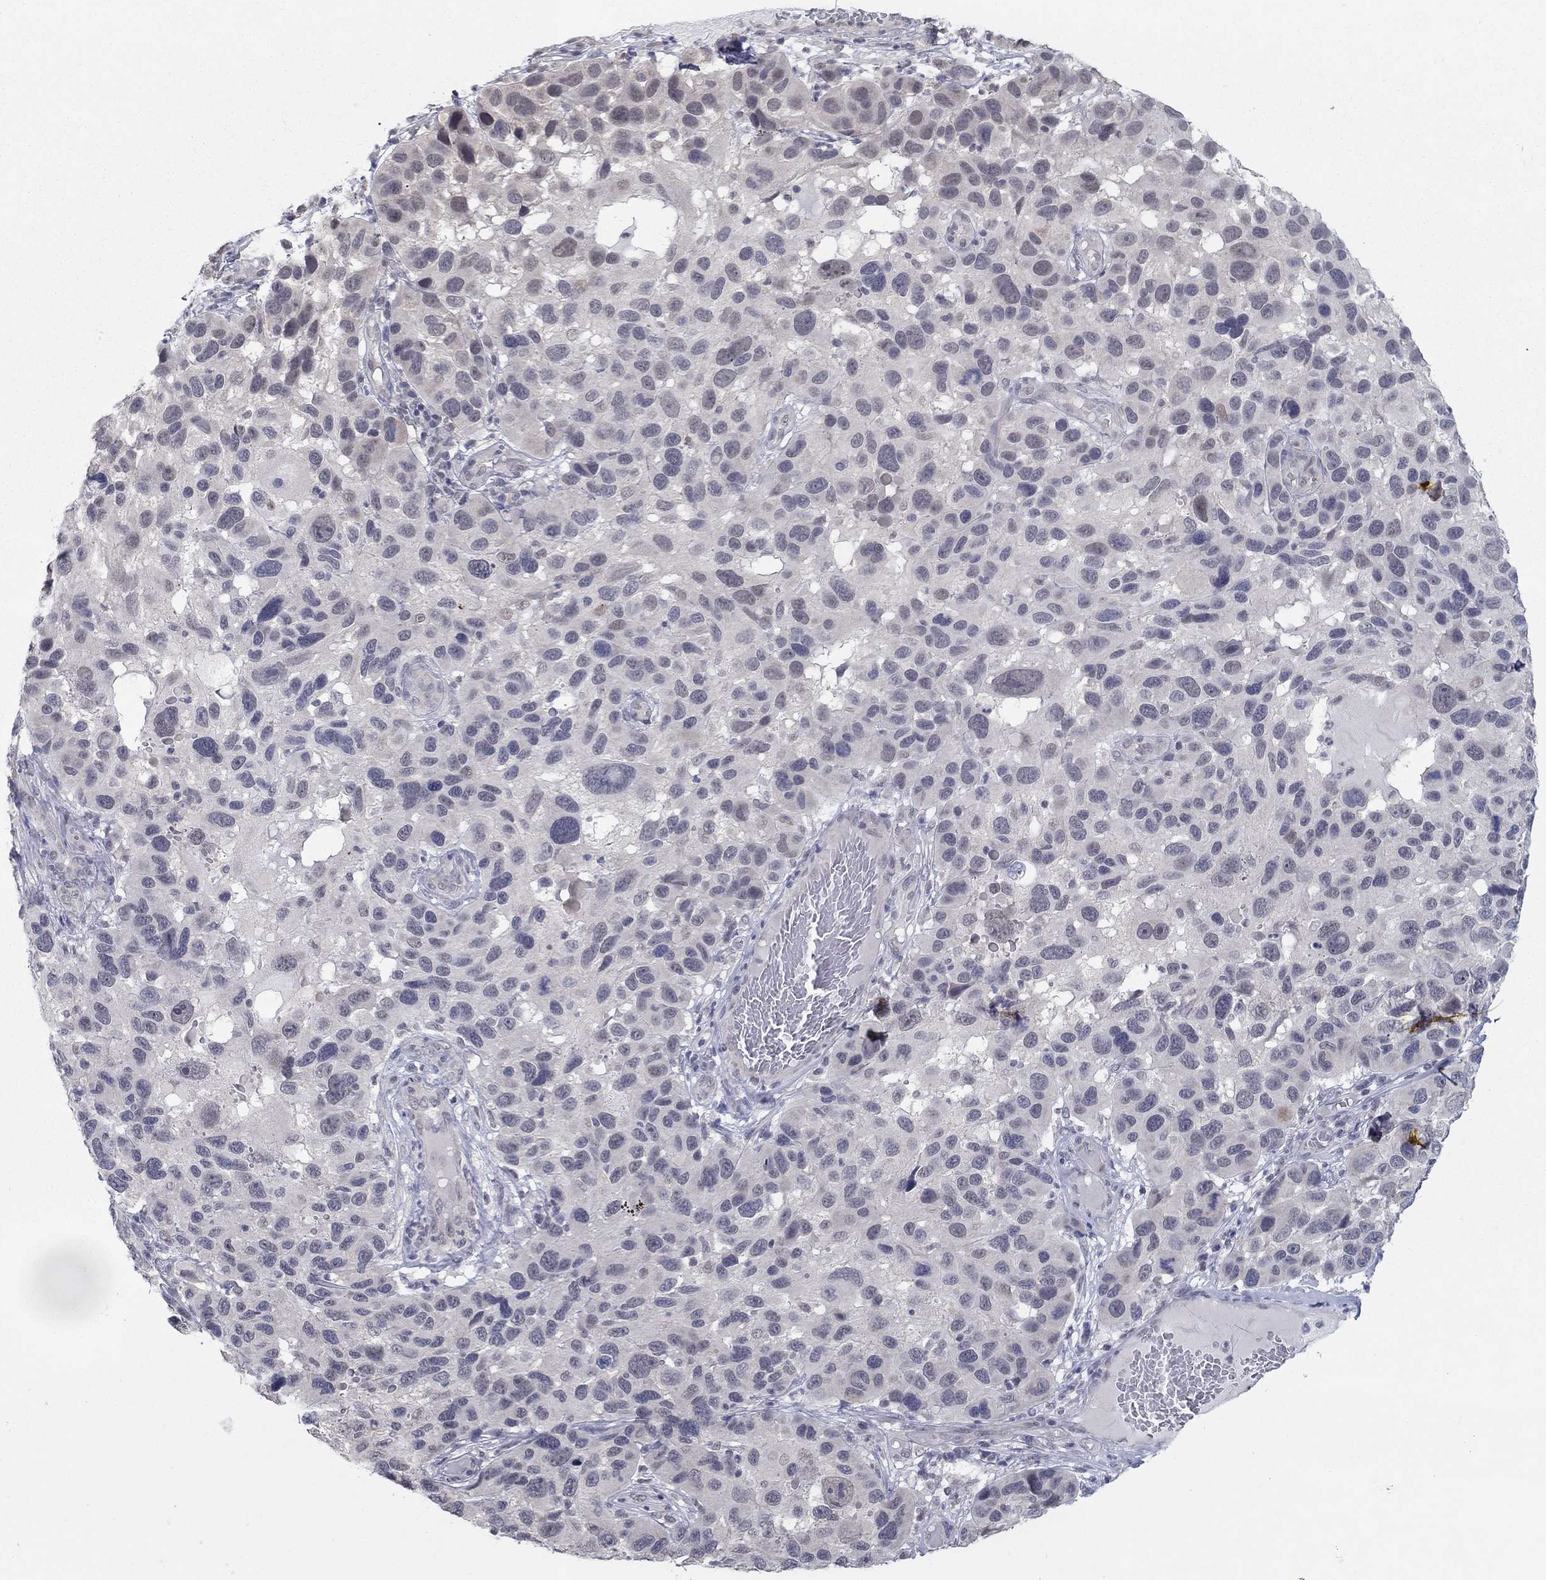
{"staining": {"intensity": "negative", "quantity": "none", "location": "none"}, "tissue": "melanoma", "cell_type": "Tumor cells", "image_type": "cancer", "snomed": [{"axis": "morphology", "description": "Malignant melanoma, NOS"}, {"axis": "topography", "description": "Skin"}], "caption": "High magnification brightfield microscopy of malignant melanoma stained with DAB (brown) and counterstained with hematoxylin (blue): tumor cells show no significant expression.", "gene": "SLC22A2", "patient": {"sex": "male", "age": 53}}